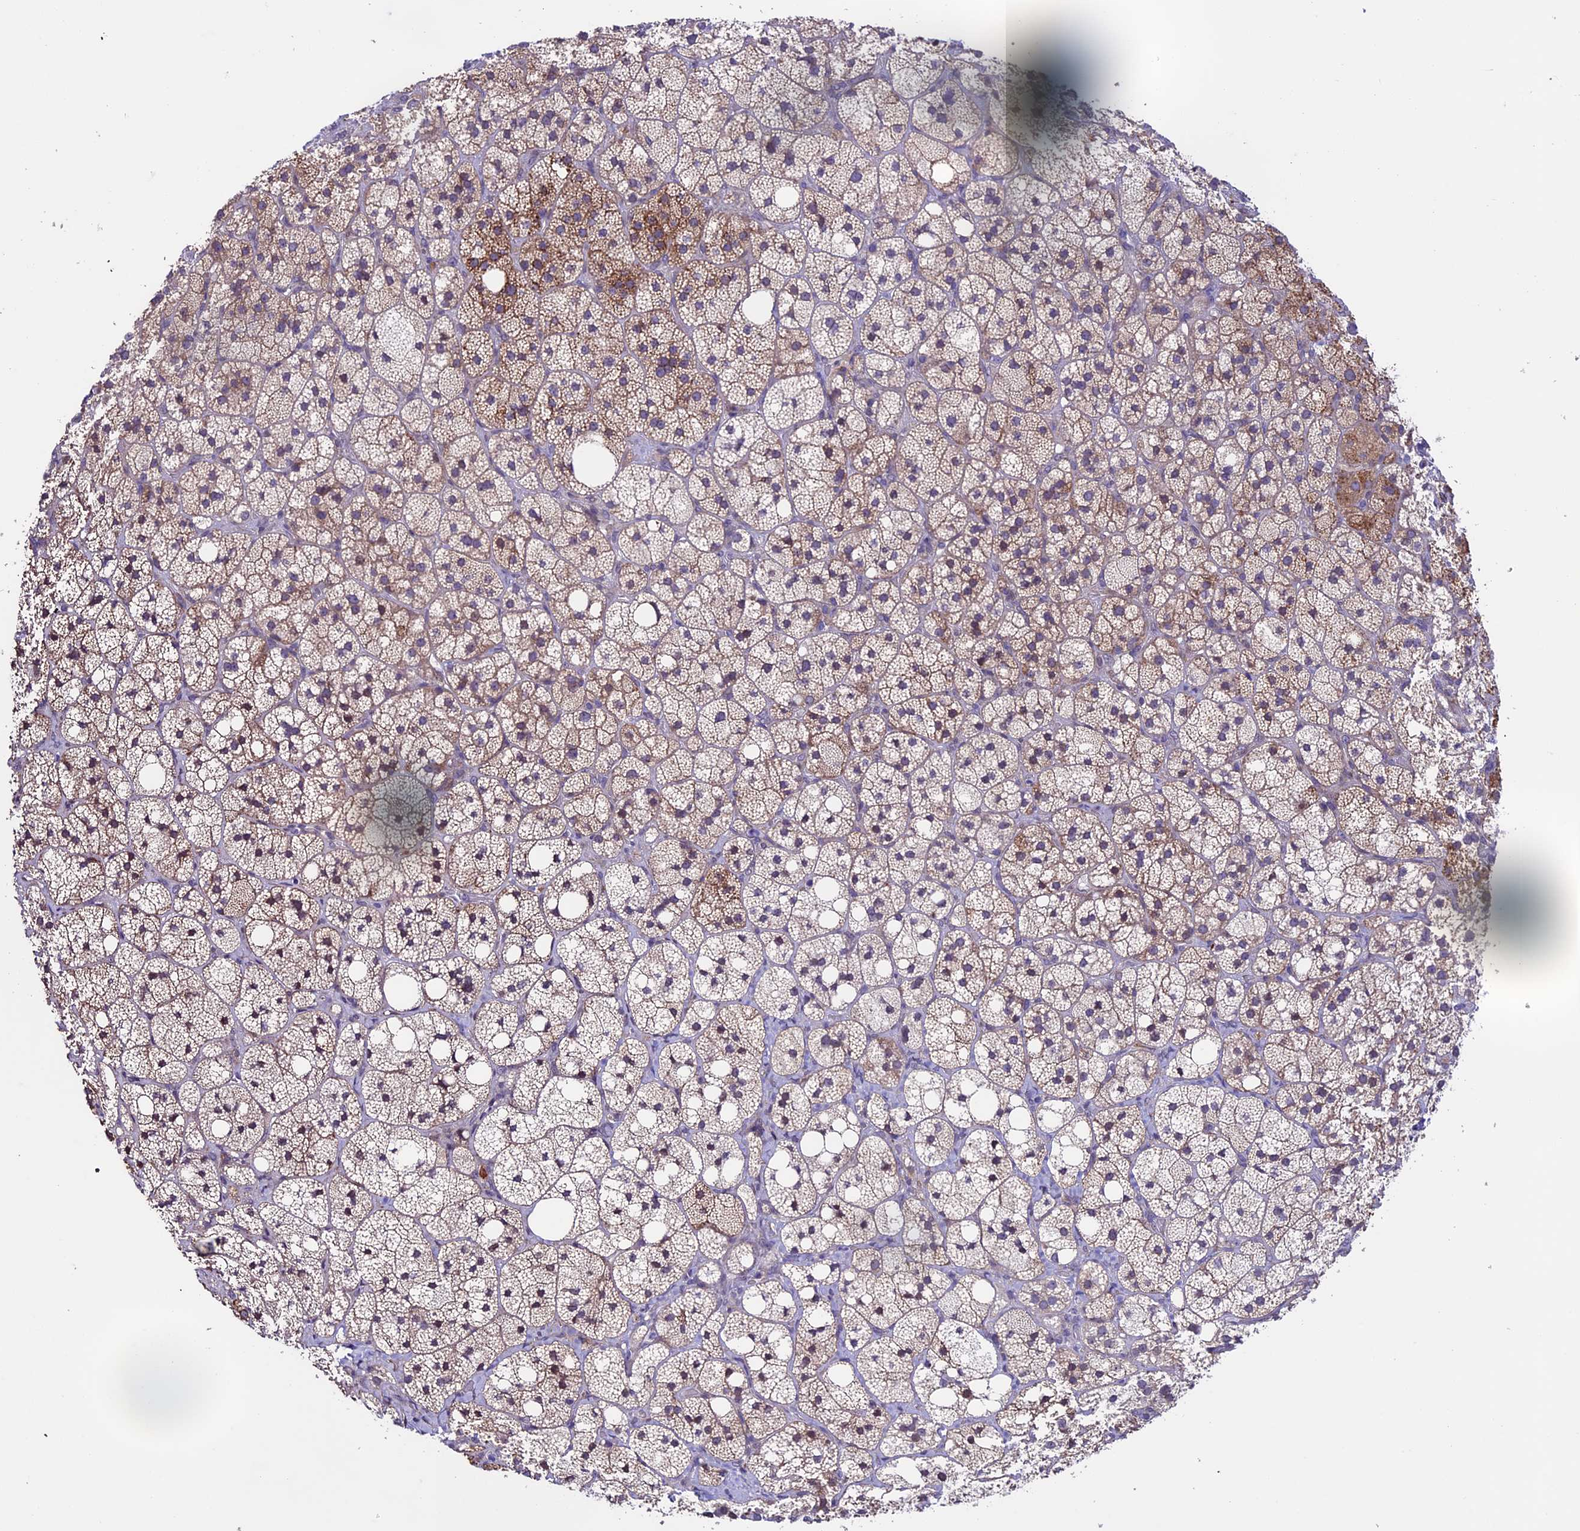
{"staining": {"intensity": "moderate", "quantity": "25%-75%", "location": "cytoplasmic/membranous"}, "tissue": "adrenal gland", "cell_type": "Glandular cells", "image_type": "normal", "snomed": [{"axis": "morphology", "description": "Normal tissue, NOS"}, {"axis": "topography", "description": "Adrenal gland"}], "caption": "Benign adrenal gland displays moderate cytoplasmic/membranous positivity in approximately 25%-75% of glandular cells.", "gene": "TMEM171", "patient": {"sex": "male", "age": 61}}